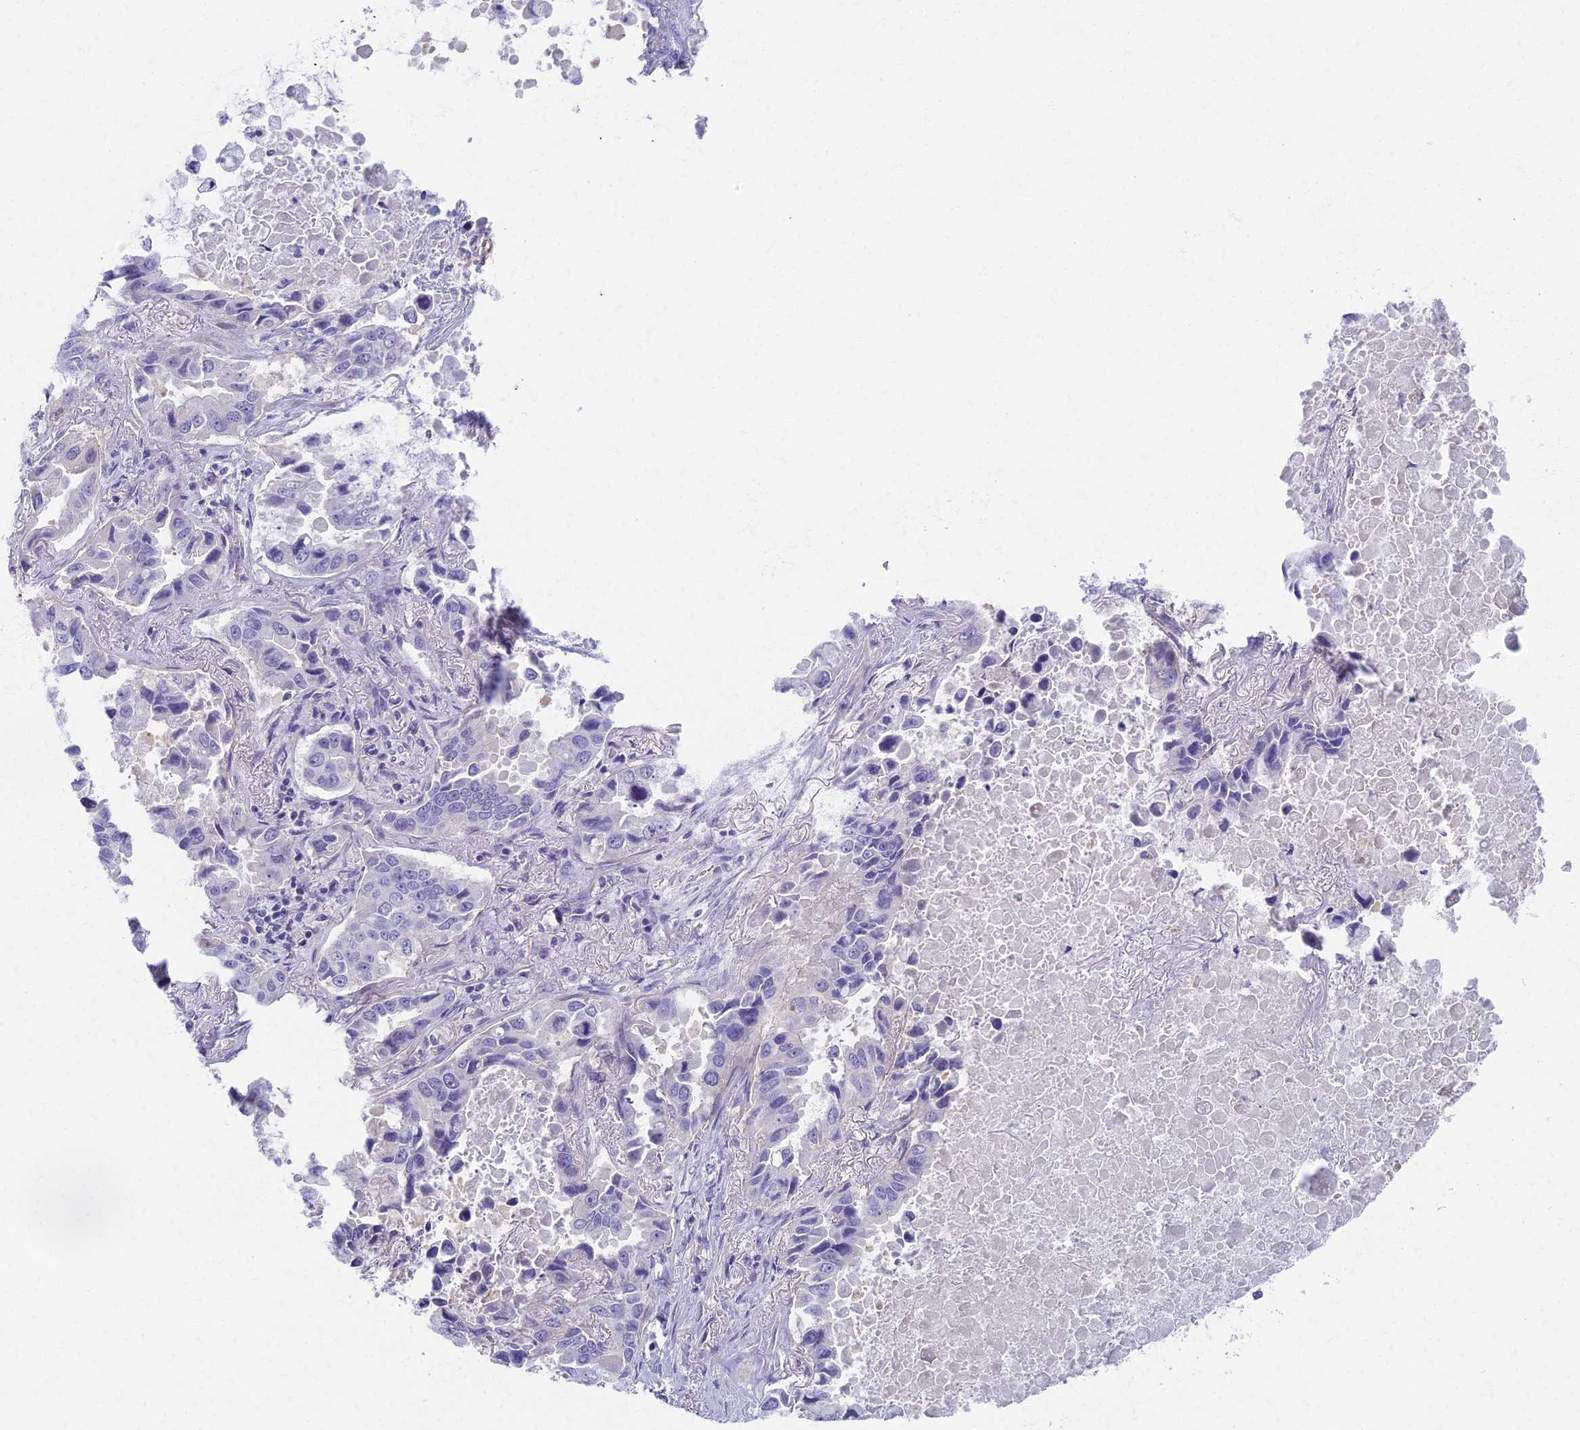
{"staining": {"intensity": "negative", "quantity": "none", "location": "none"}, "tissue": "lung cancer", "cell_type": "Tumor cells", "image_type": "cancer", "snomed": [{"axis": "morphology", "description": "Adenocarcinoma, NOS"}, {"axis": "topography", "description": "Lung"}], "caption": "Tumor cells are negative for brown protein staining in lung cancer.", "gene": "AP4E1", "patient": {"sex": "male", "age": 64}}